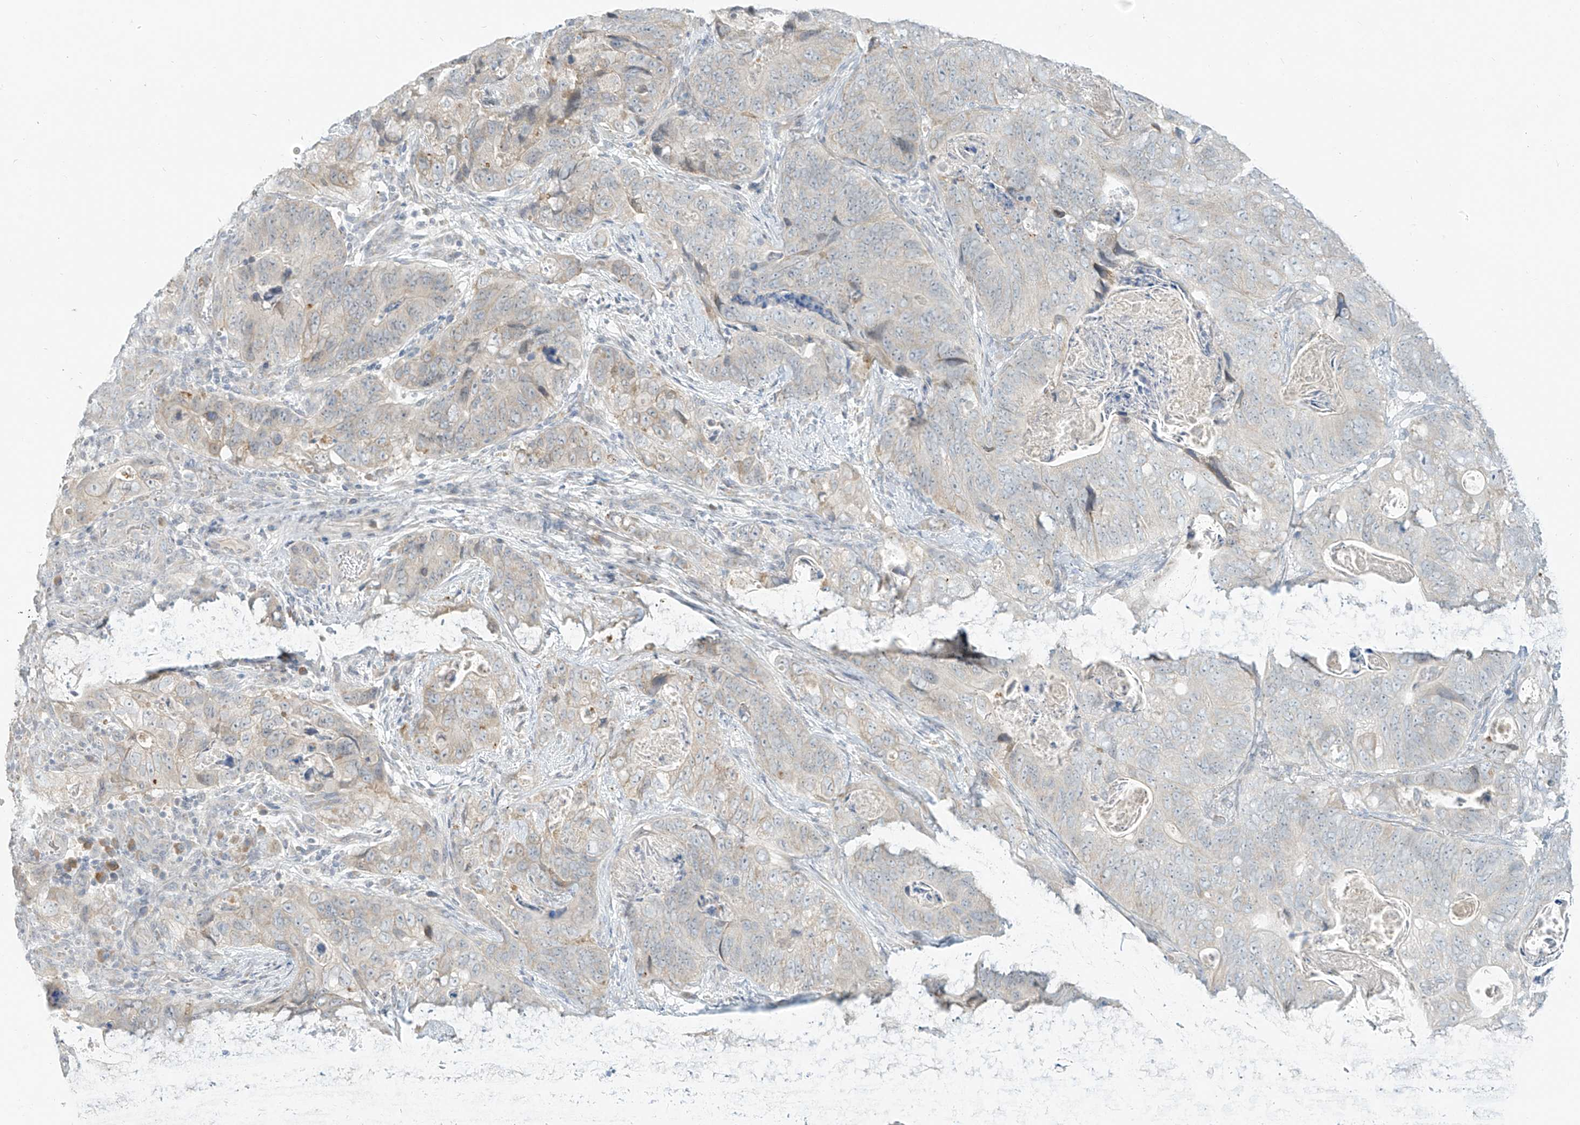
{"staining": {"intensity": "weak", "quantity": "<25%", "location": "cytoplasmic/membranous"}, "tissue": "stomach cancer", "cell_type": "Tumor cells", "image_type": "cancer", "snomed": [{"axis": "morphology", "description": "Normal tissue, NOS"}, {"axis": "morphology", "description": "Adenocarcinoma, NOS"}, {"axis": "topography", "description": "Stomach"}], "caption": "Immunohistochemistry (IHC) of stomach adenocarcinoma reveals no expression in tumor cells. (Brightfield microscopy of DAB immunohistochemistry at high magnification).", "gene": "C2orf42", "patient": {"sex": "female", "age": 89}}